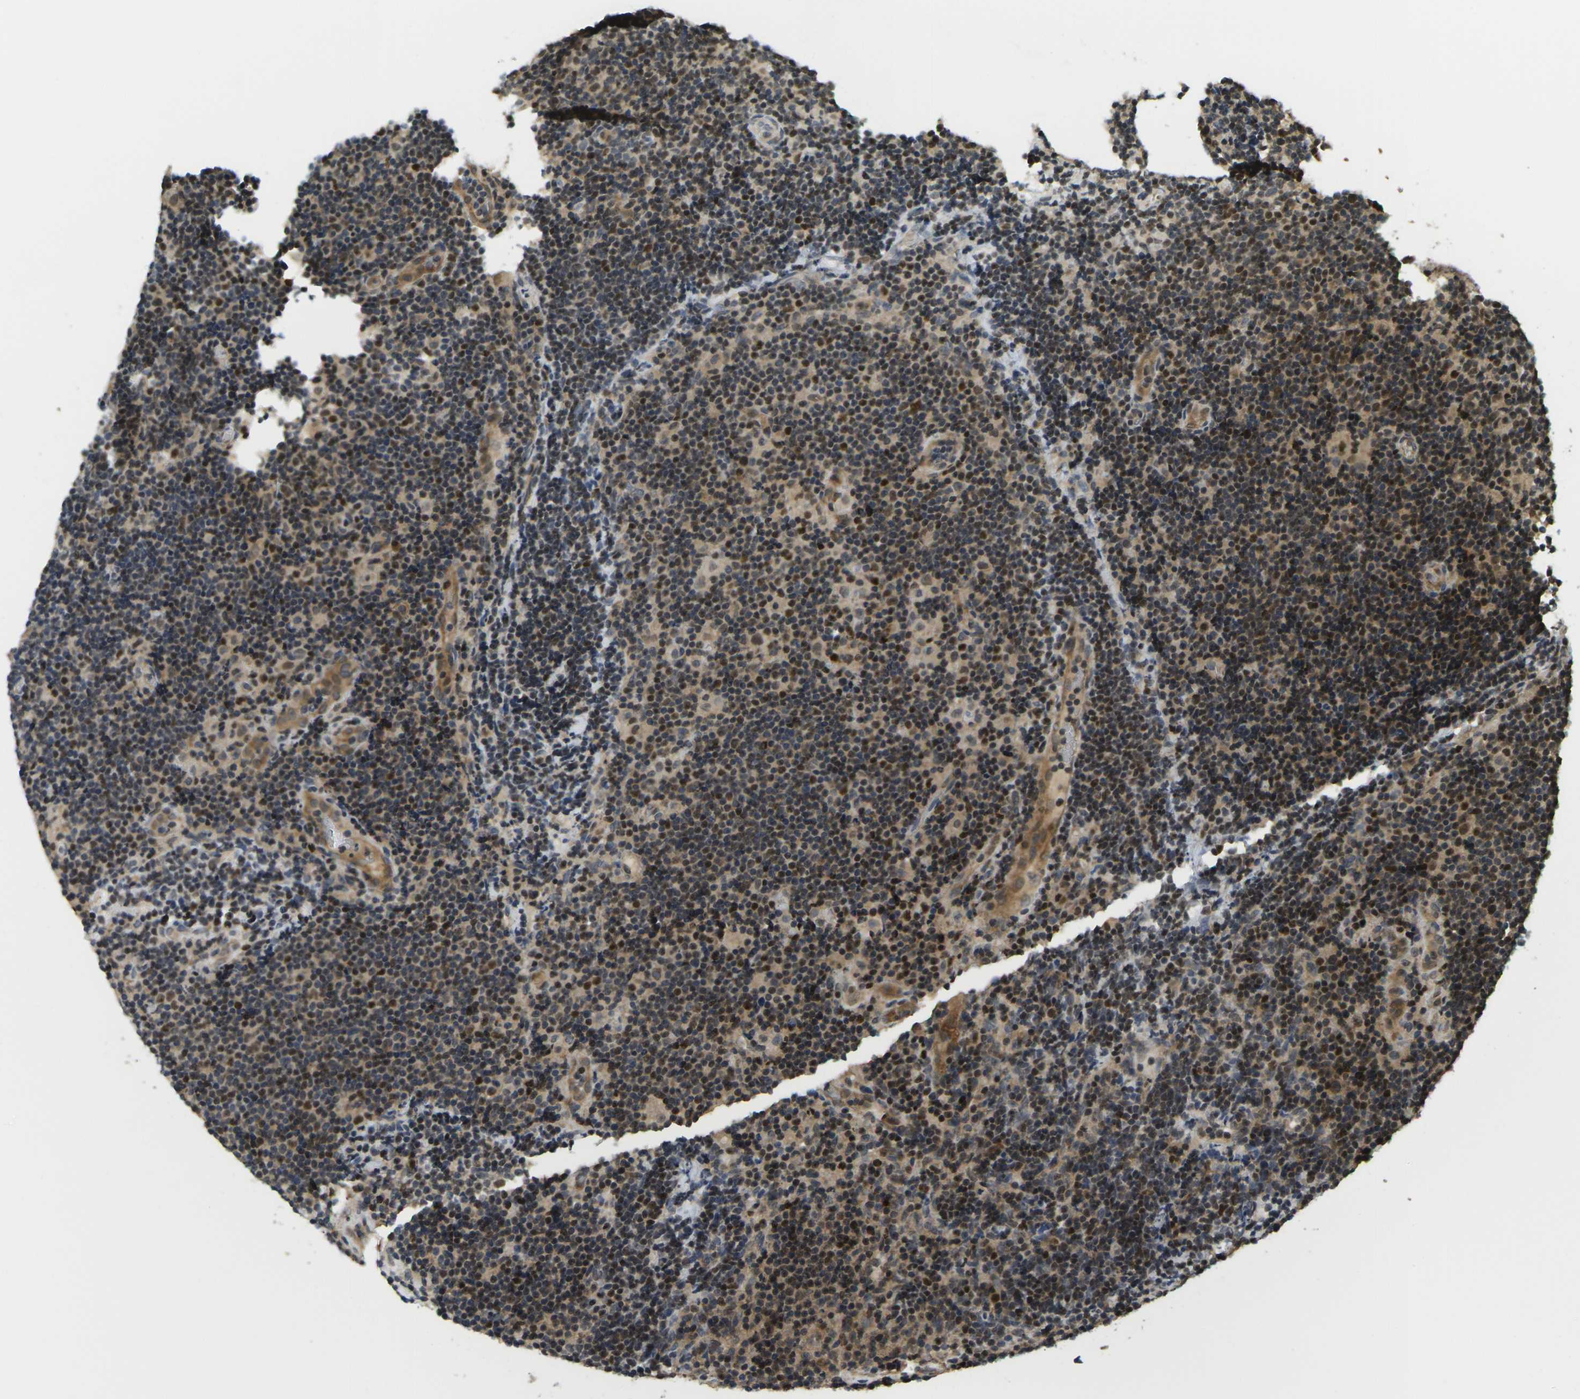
{"staining": {"intensity": "strong", "quantity": "25%-75%", "location": "cytoplasmic/membranous,nuclear"}, "tissue": "lymphoma", "cell_type": "Tumor cells", "image_type": "cancer", "snomed": [{"axis": "morphology", "description": "Malignant lymphoma, non-Hodgkin's type, Low grade"}, {"axis": "topography", "description": "Lymph node"}], "caption": "About 25%-75% of tumor cells in human malignant lymphoma, non-Hodgkin's type (low-grade) display strong cytoplasmic/membranous and nuclear protein positivity as visualized by brown immunohistochemical staining.", "gene": "KLHL8", "patient": {"sex": "male", "age": 83}}